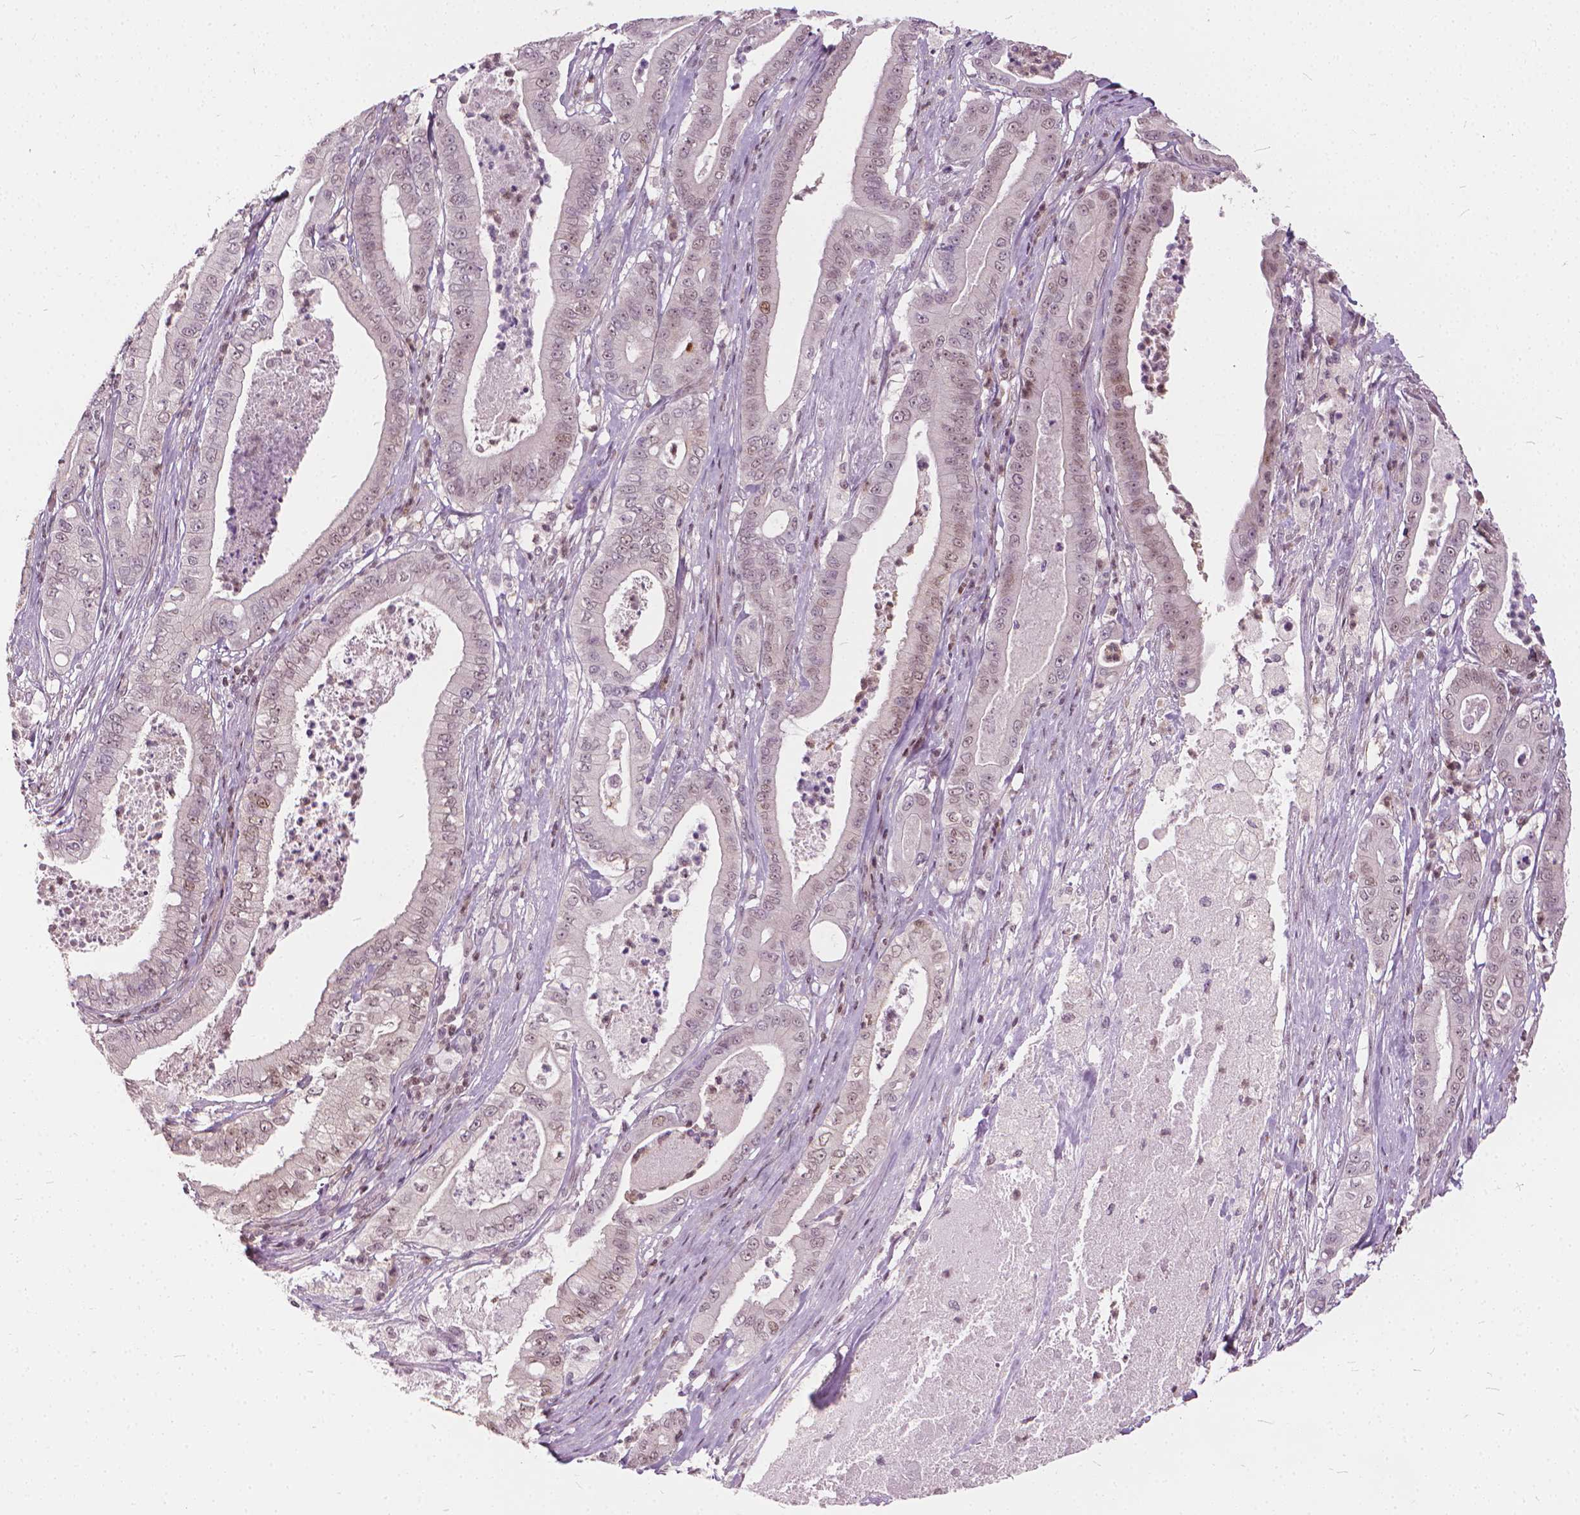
{"staining": {"intensity": "weak", "quantity": "25%-75%", "location": "nuclear"}, "tissue": "pancreatic cancer", "cell_type": "Tumor cells", "image_type": "cancer", "snomed": [{"axis": "morphology", "description": "Adenocarcinoma, NOS"}, {"axis": "topography", "description": "Pancreas"}], "caption": "Protein expression by IHC shows weak nuclear expression in approximately 25%-75% of tumor cells in pancreatic cancer (adenocarcinoma).", "gene": "STAT5B", "patient": {"sex": "male", "age": 71}}